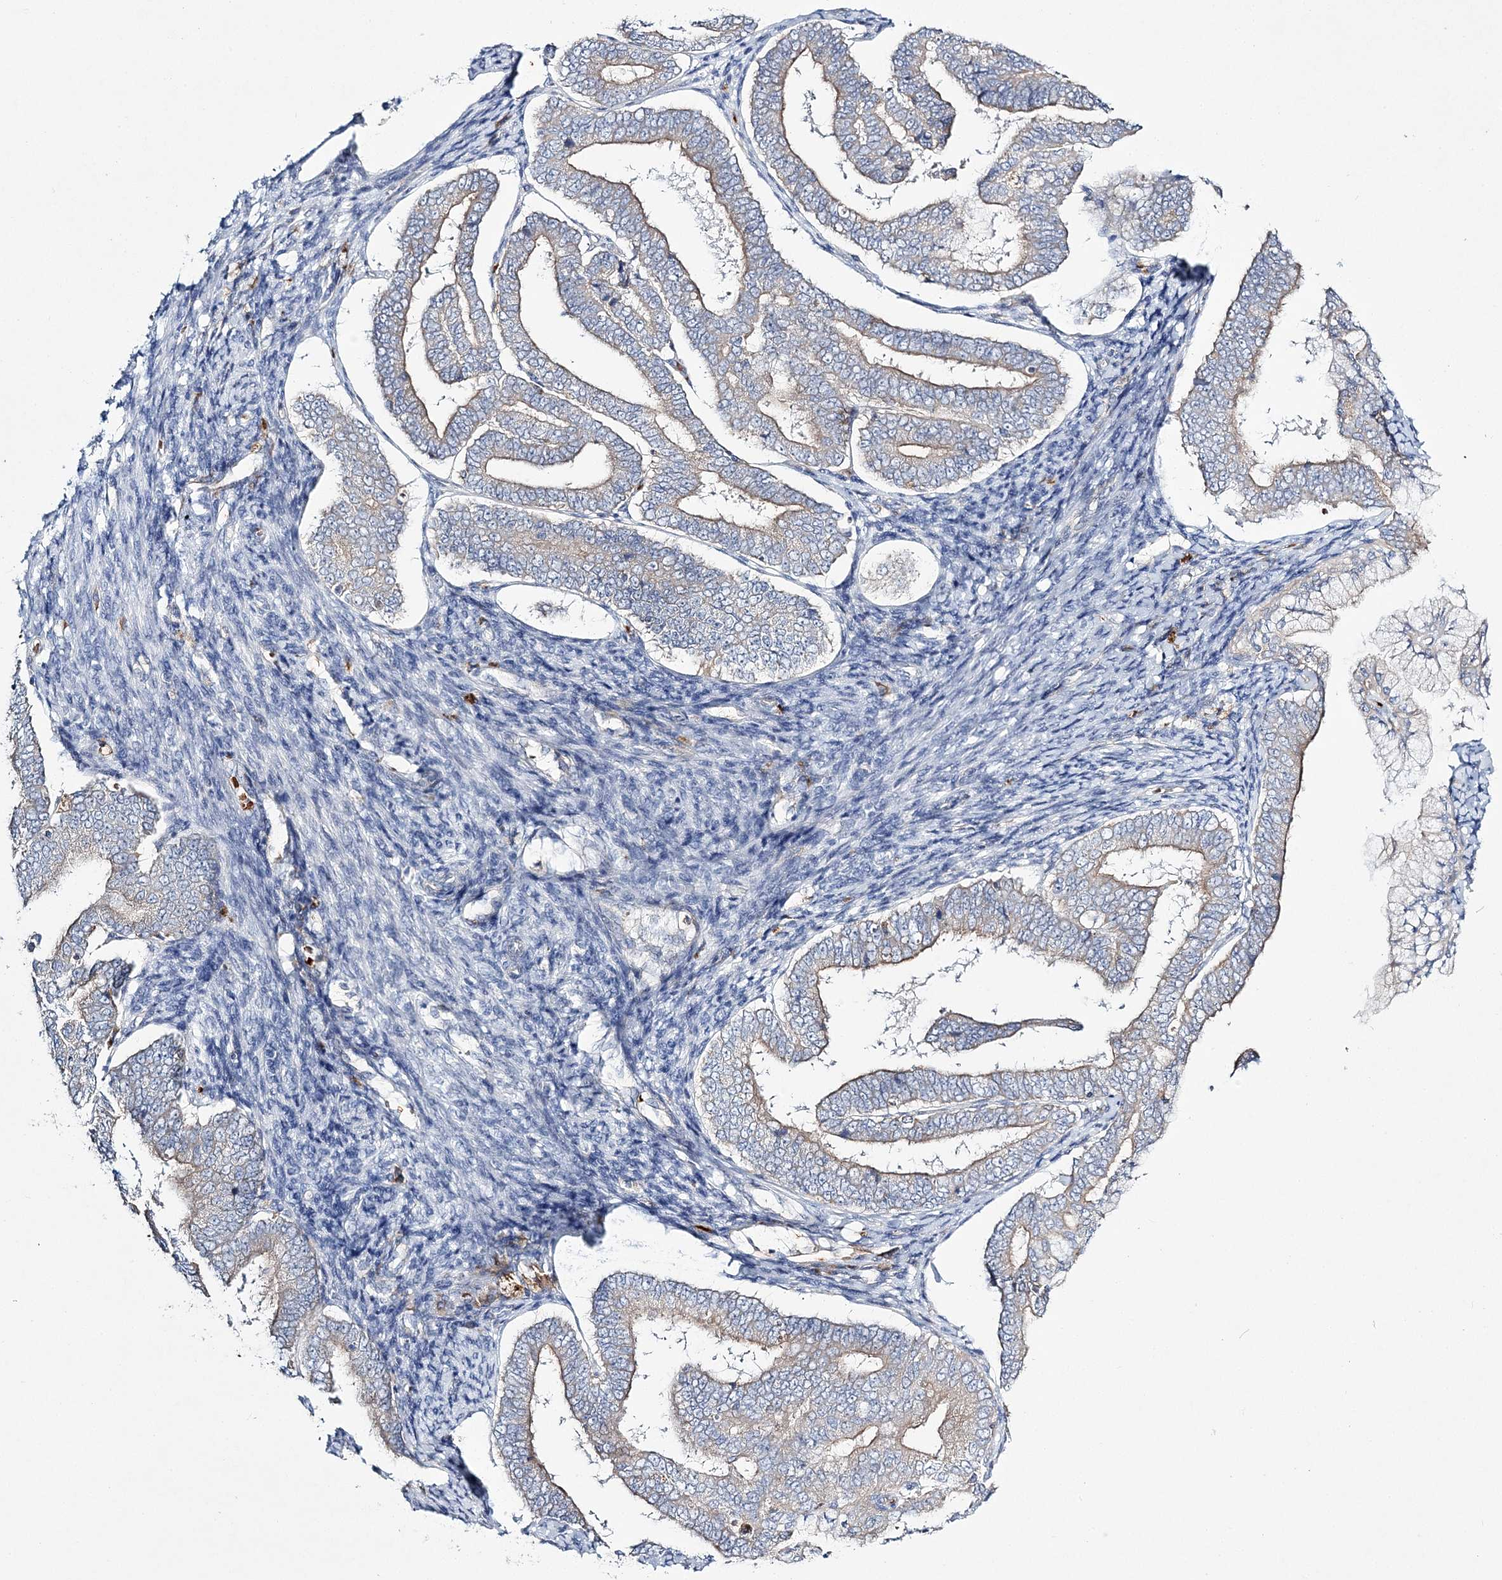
{"staining": {"intensity": "weak", "quantity": "25%-75%", "location": "cytoplasmic/membranous"}, "tissue": "endometrial cancer", "cell_type": "Tumor cells", "image_type": "cancer", "snomed": [{"axis": "morphology", "description": "Adenocarcinoma, NOS"}, {"axis": "topography", "description": "Endometrium"}], "caption": "Protein analysis of endometrial cancer tissue demonstrates weak cytoplasmic/membranous expression in approximately 25%-75% of tumor cells. (brown staining indicates protein expression, while blue staining denotes nuclei).", "gene": "ATP11B", "patient": {"sex": "female", "age": 63}}